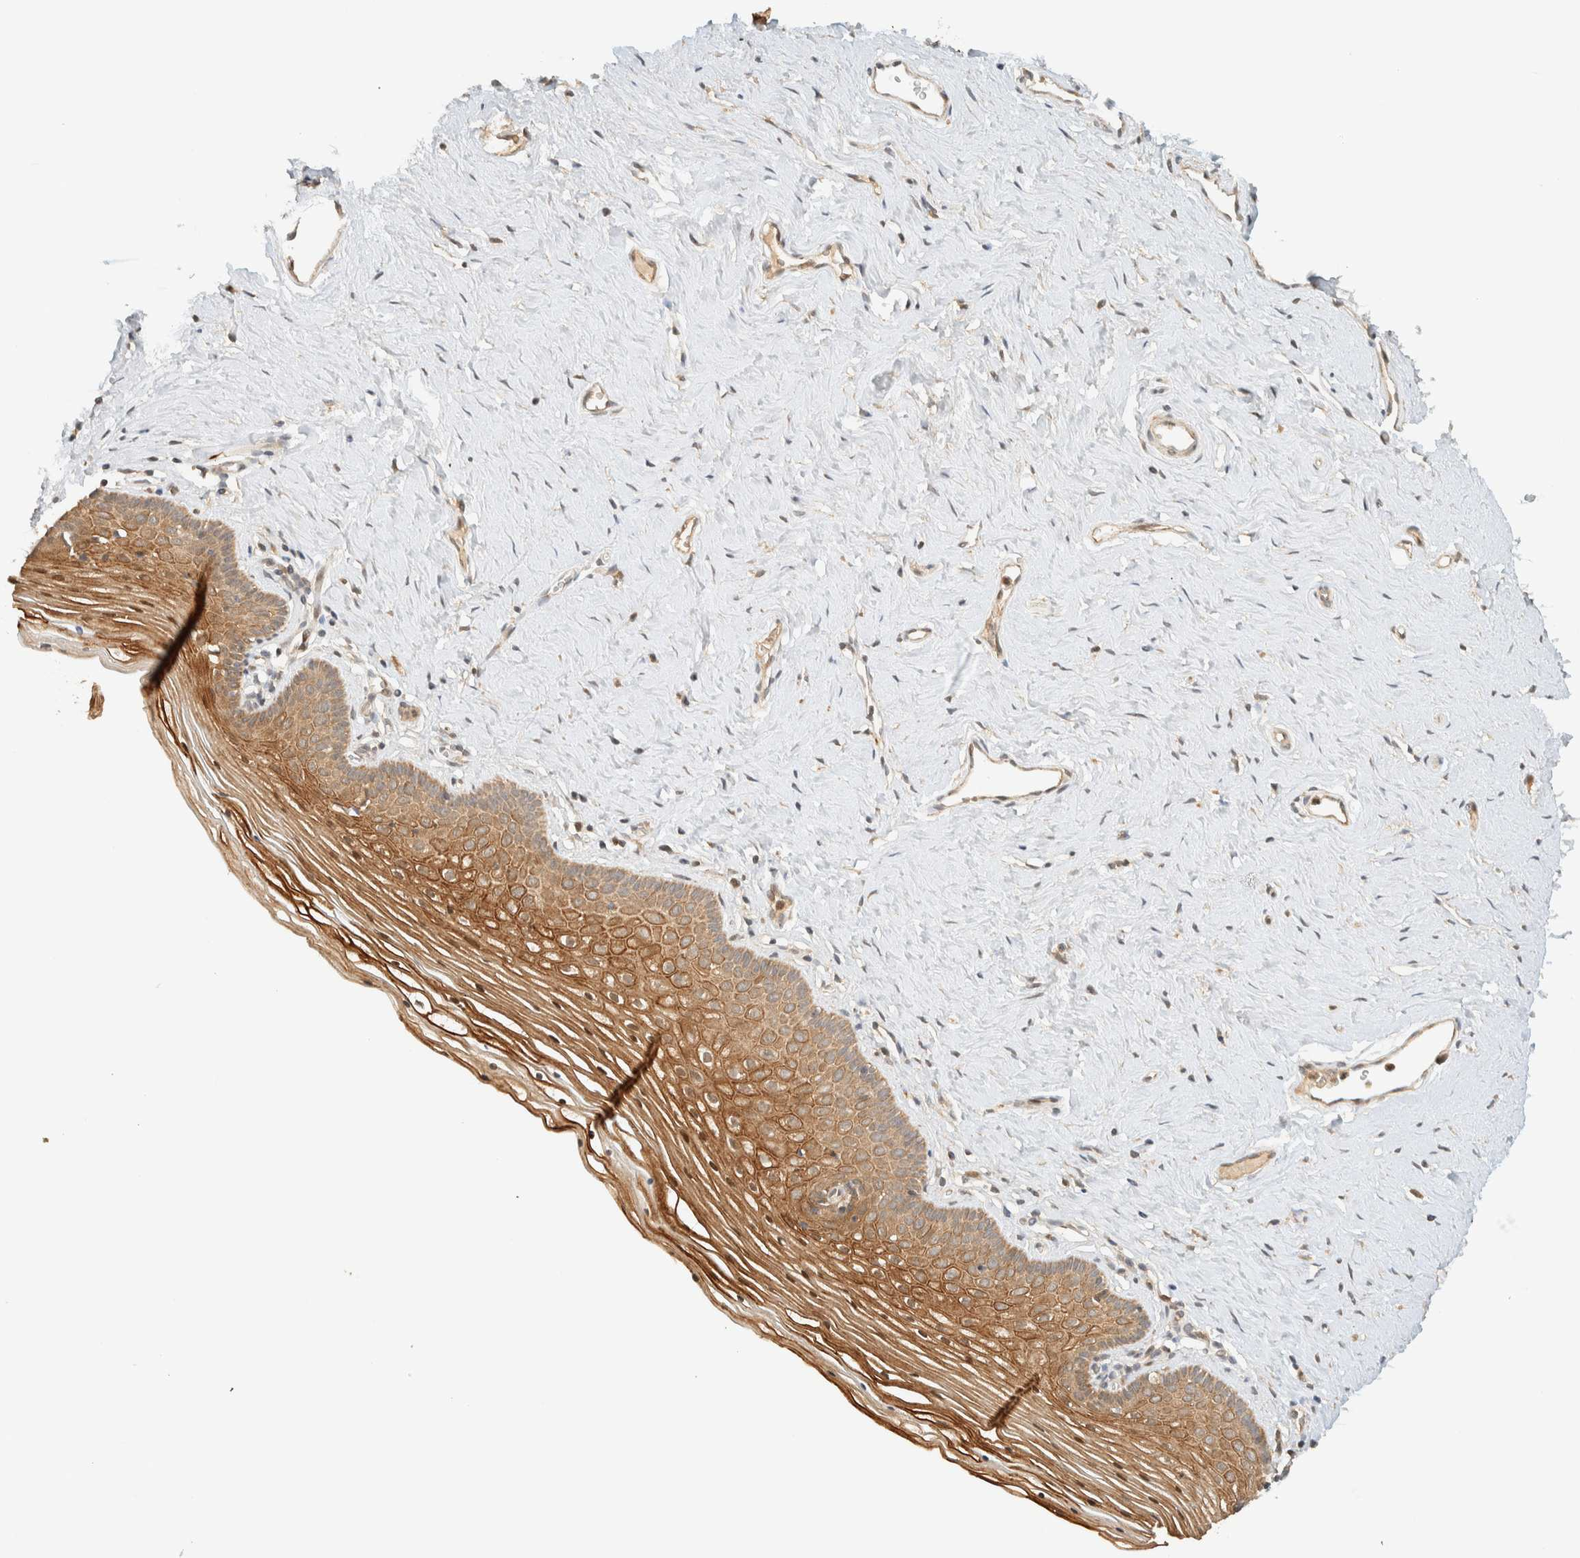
{"staining": {"intensity": "moderate", "quantity": ">75%", "location": "cytoplasmic/membranous"}, "tissue": "vagina", "cell_type": "Squamous epithelial cells", "image_type": "normal", "snomed": [{"axis": "morphology", "description": "Normal tissue, NOS"}, {"axis": "topography", "description": "Vagina"}], "caption": "Immunohistochemistry staining of unremarkable vagina, which shows medium levels of moderate cytoplasmic/membranous staining in about >75% of squamous epithelial cells indicating moderate cytoplasmic/membranous protein staining. The staining was performed using DAB (3,3'-diaminobenzidine) (brown) for protein detection and nuclei were counterstained in hematoxylin (blue).", "gene": "ZBTB34", "patient": {"sex": "female", "age": 32}}